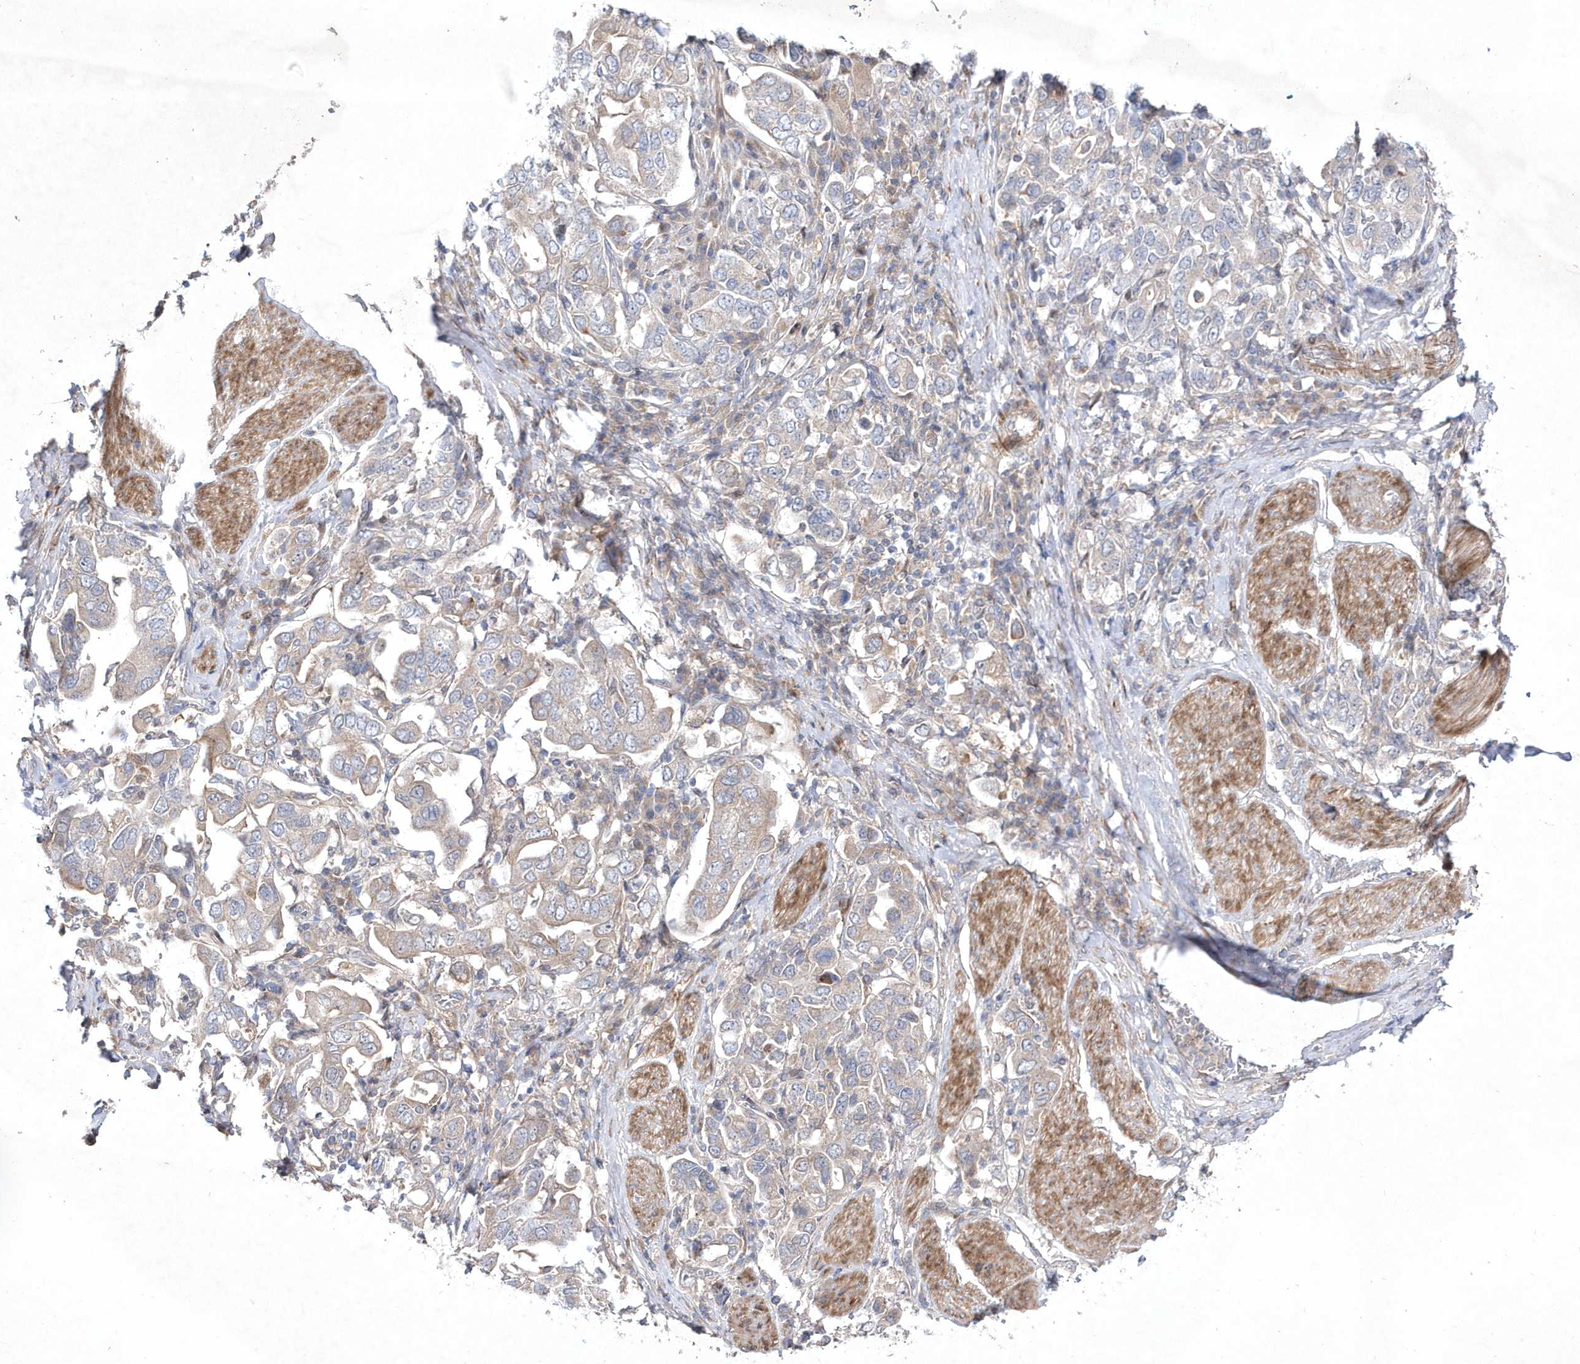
{"staining": {"intensity": "negative", "quantity": "none", "location": "none"}, "tissue": "stomach cancer", "cell_type": "Tumor cells", "image_type": "cancer", "snomed": [{"axis": "morphology", "description": "Adenocarcinoma, NOS"}, {"axis": "topography", "description": "Stomach, upper"}], "caption": "IHC of human stomach cancer (adenocarcinoma) reveals no staining in tumor cells.", "gene": "DSPP", "patient": {"sex": "male", "age": 62}}